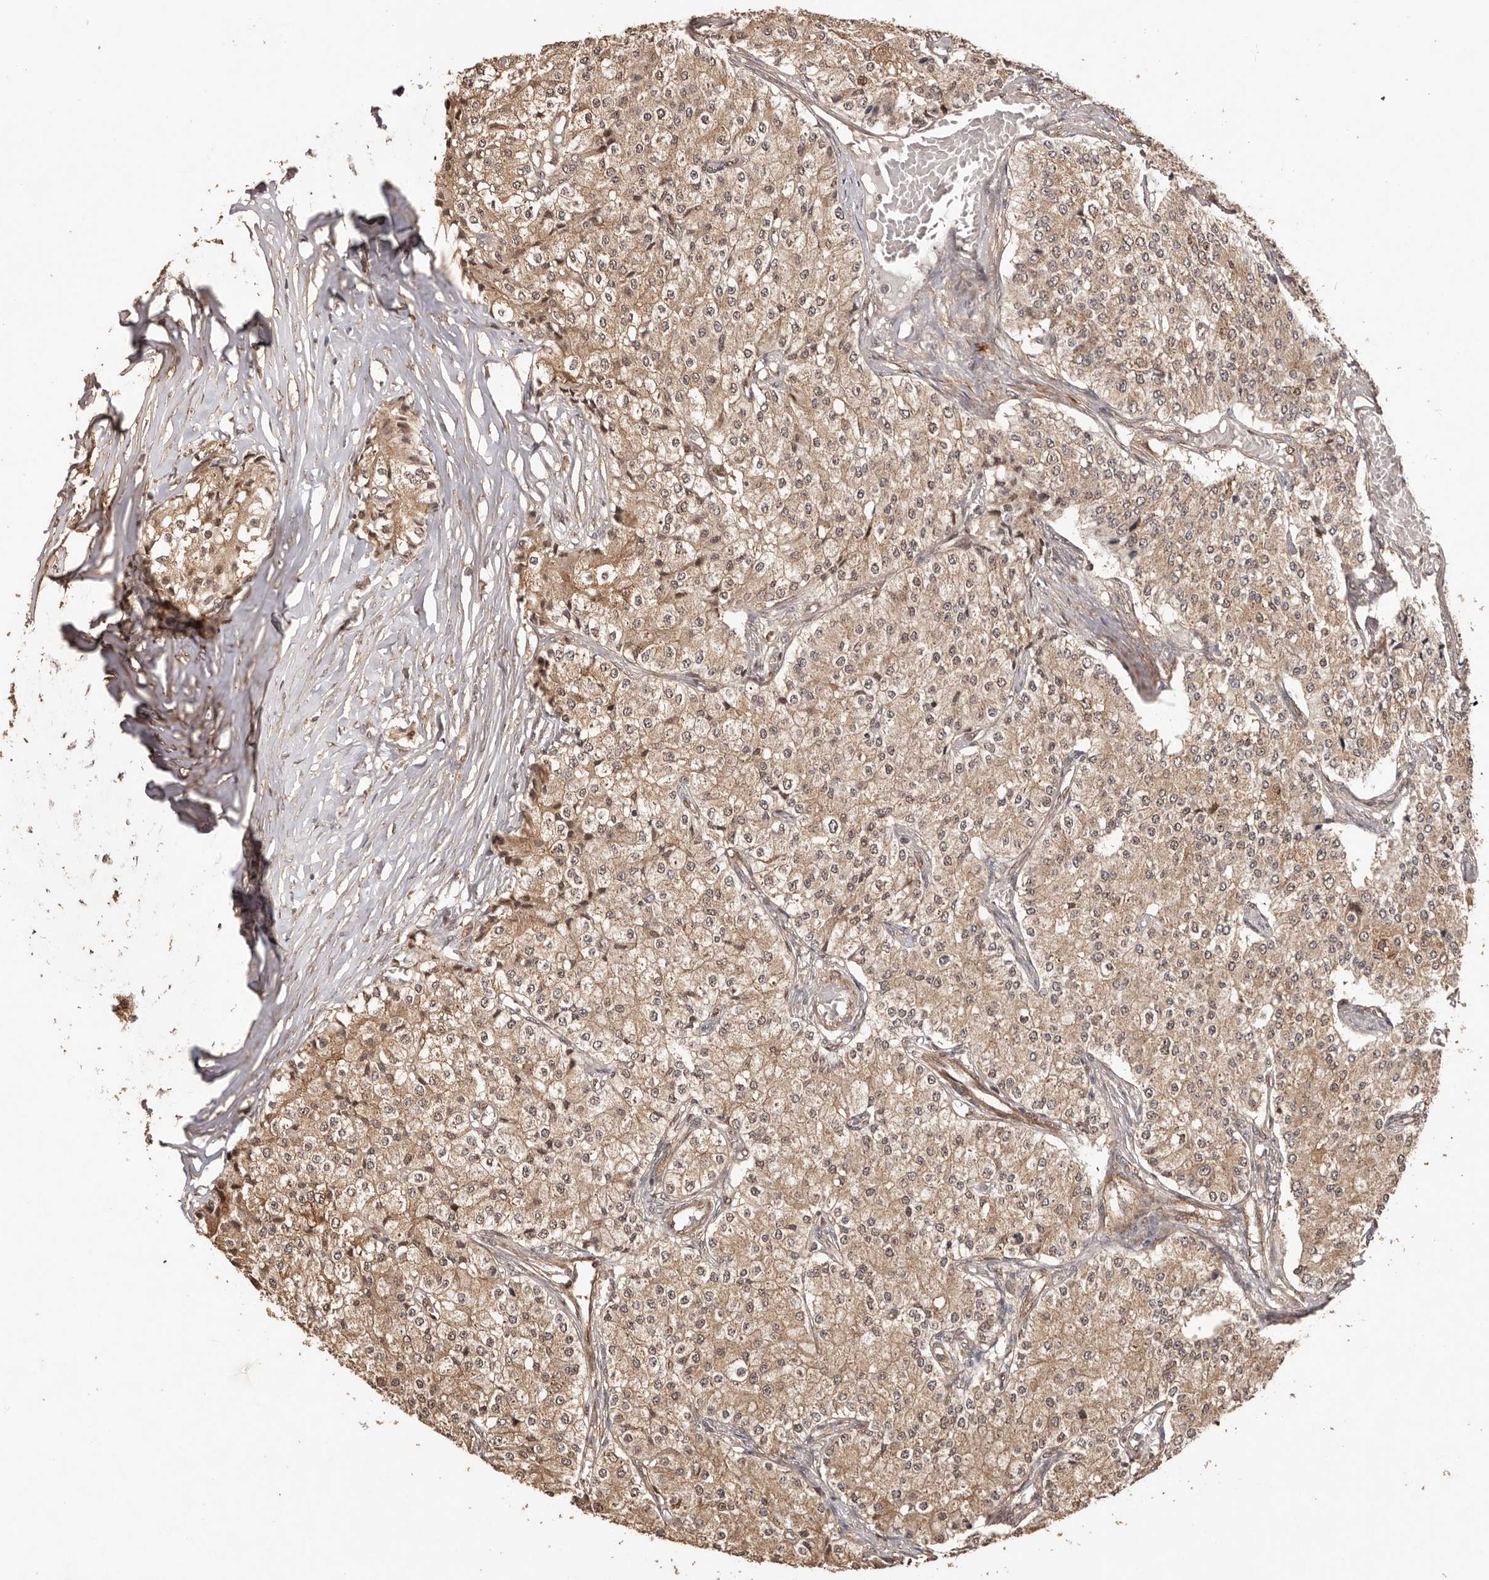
{"staining": {"intensity": "weak", "quantity": ">75%", "location": "cytoplasmic/membranous,nuclear"}, "tissue": "carcinoid", "cell_type": "Tumor cells", "image_type": "cancer", "snomed": [{"axis": "morphology", "description": "Carcinoid, malignant, NOS"}, {"axis": "topography", "description": "Colon"}], "caption": "Protein staining displays weak cytoplasmic/membranous and nuclear expression in approximately >75% of tumor cells in carcinoid.", "gene": "UBR2", "patient": {"sex": "female", "age": 52}}